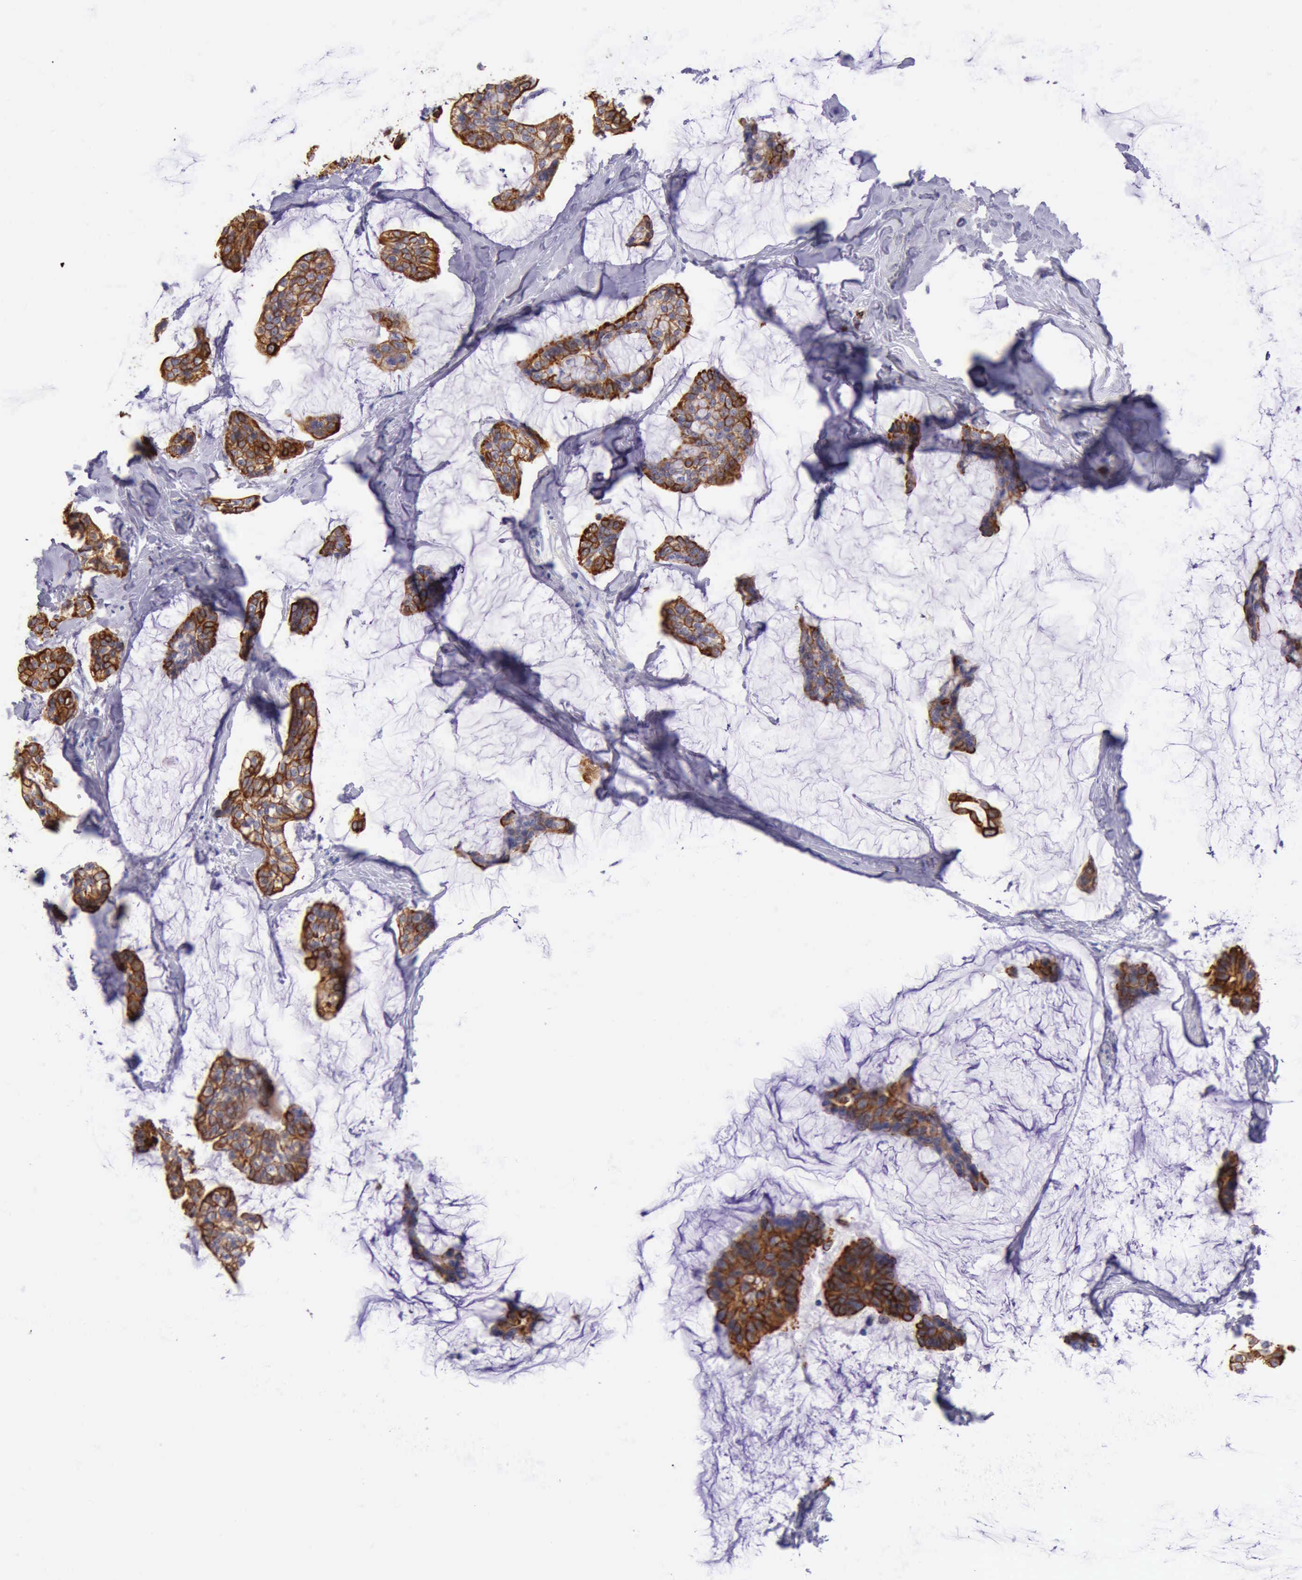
{"staining": {"intensity": "strong", "quantity": ">75%", "location": "cytoplasmic/membranous"}, "tissue": "breast cancer", "cell_type": "Tumor cells", "image_type": "cancer", "snomed": [{"axis": "morphology", "description": "Duct carcinoma"}, {"axis": "topography", "description": "Breast"}], "caption": "A brown stain labels strong cytoplasmic/membranous positivity of a protein in breast cancer tumor cells.", "gene": "KRT8", "patient": {"sex": "female", "age": 93}}